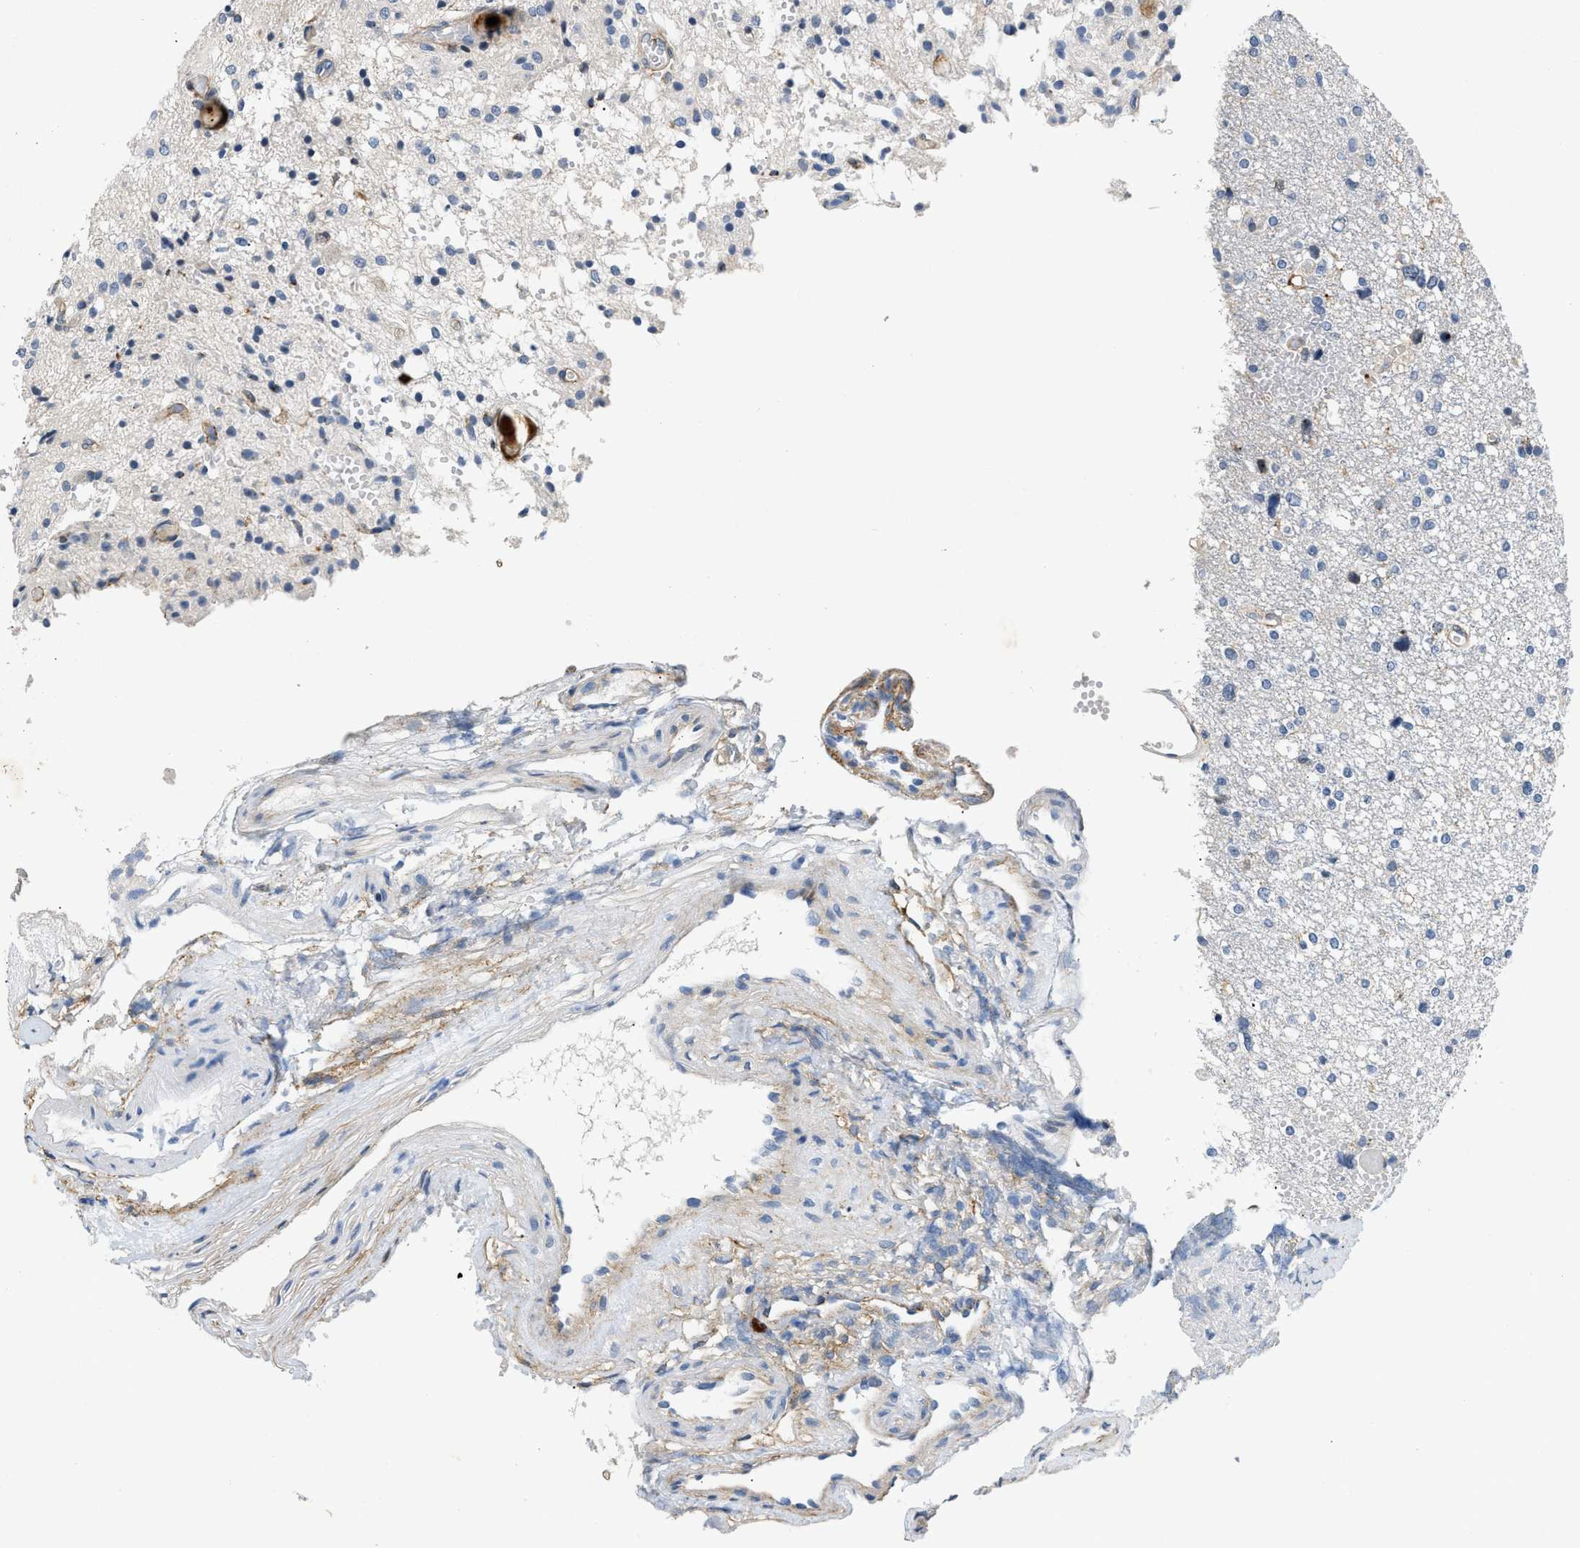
{"staining": {"intensity": "negative", "quantity": "none", "location": "none"}, "tissue": "glioma", "cell_type": "Tumor cells", "image_type": "cancer", "snomed": [{"axis": "morphology", "description": "Glioma, malignant, High grade"}, {"axis": "topography", "description": "Brain"}], "caption": "Glioma was stained to show a protein in brown. There is no significant positivity in tumor cells.", "gene": "PDGFRA", "patient": {"sex": "female", "age": 59}}